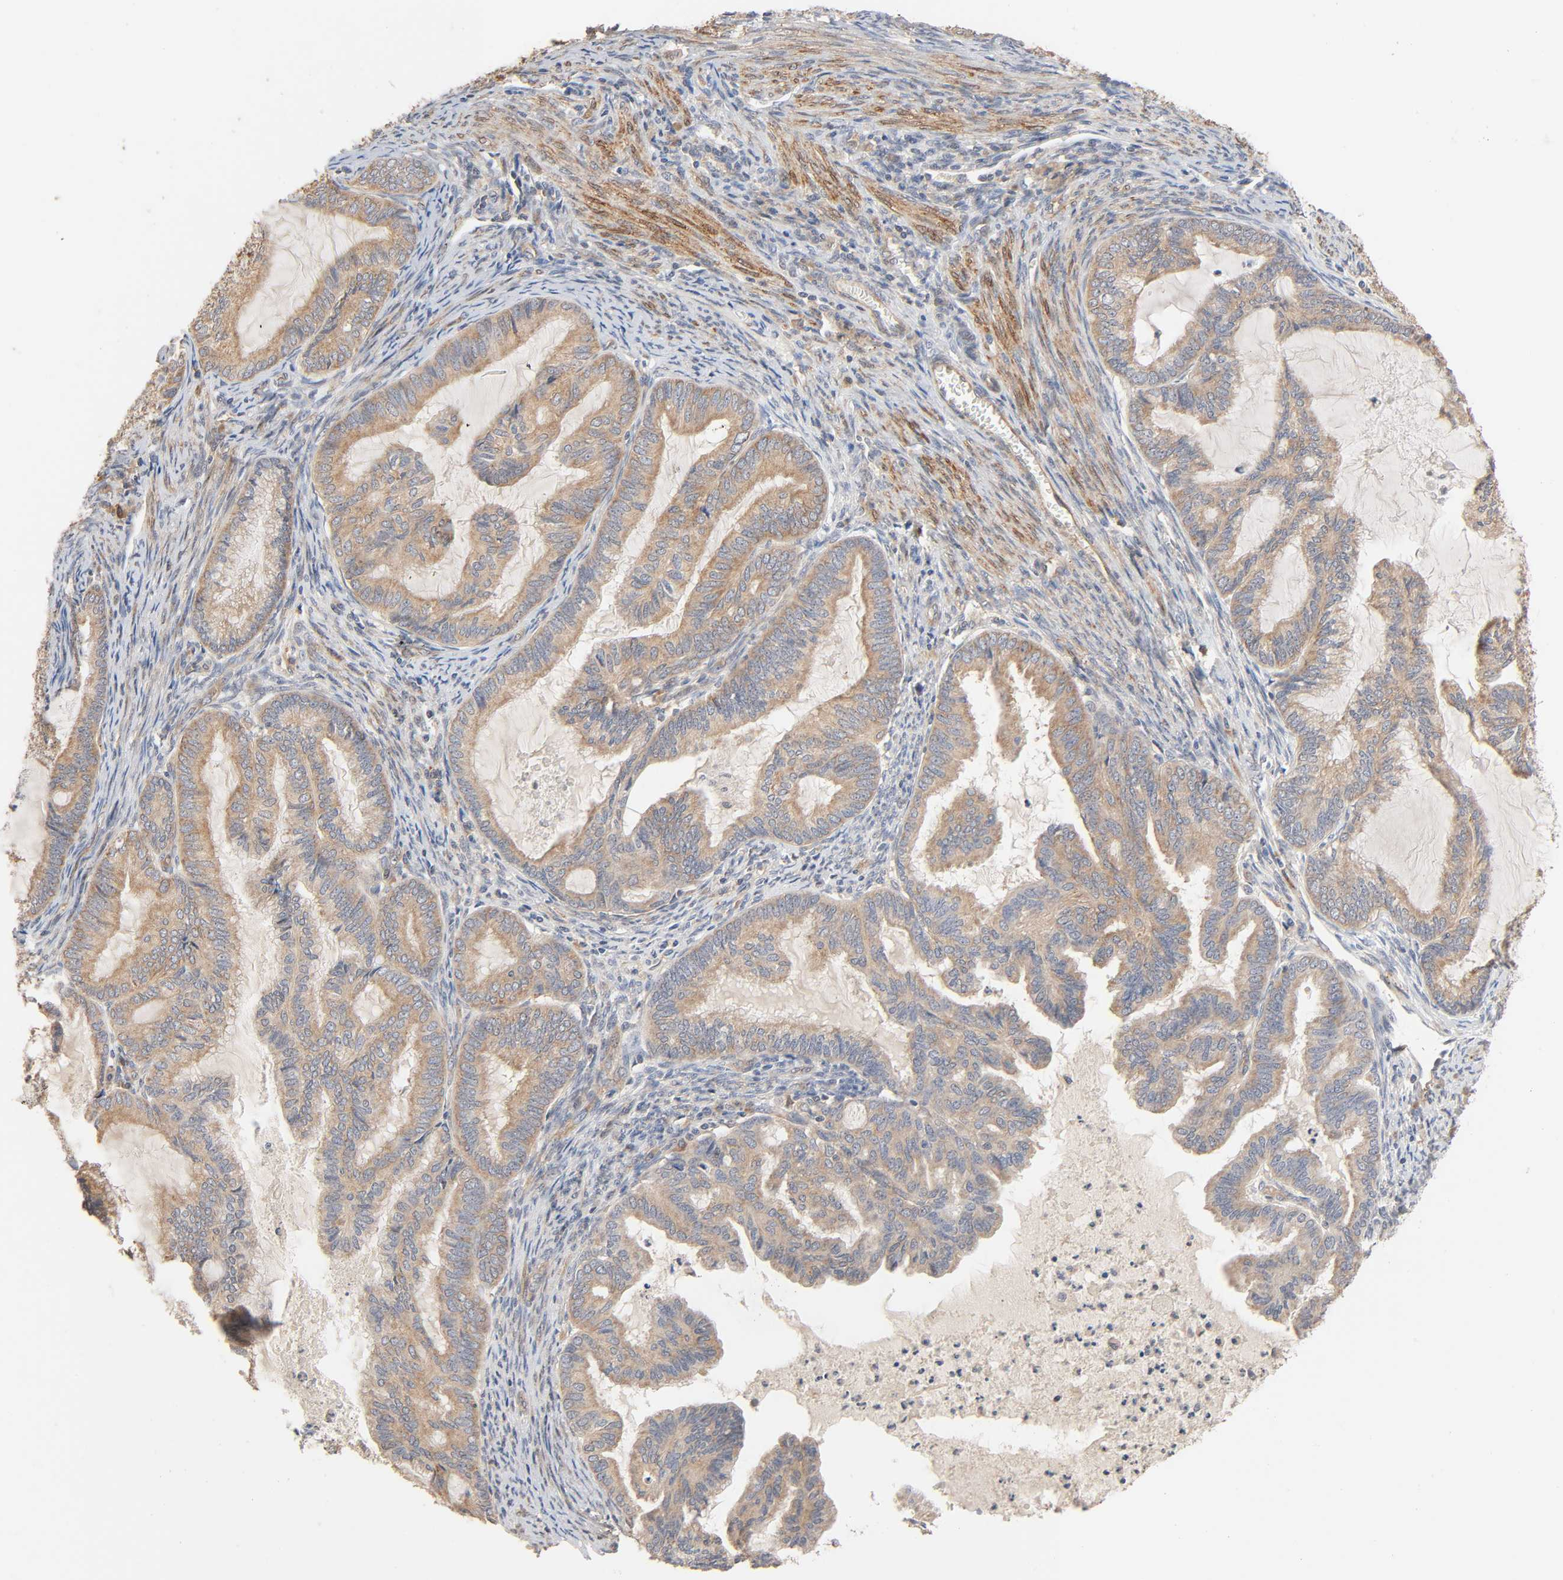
{"staining": {"intensity": "moderate", "quantity": ">75%", "location": "cytoplasmic/membranous"}, "tissue": "cervical cancer", "cell_type": "Tumor cells", "image_type": "cancer", "snomed": [{"axis": "morphology", "description": "Normal tissue, NOS"}, {"axis": "morphology", "description": "Adenocarcinoma, NOS"}, {"axis": "topography", "description": "Cervix"}, {"axis": "topography", "description": "Endometrium"}], "caption": "Tumor cells show medium levels of moderate cytoplasmic/membranous staining in approximately >75% of cells in cervical cancer (adenocarcinoma).", "gene": "NEMF", "patient": {"sex": "female", "age": 86}}